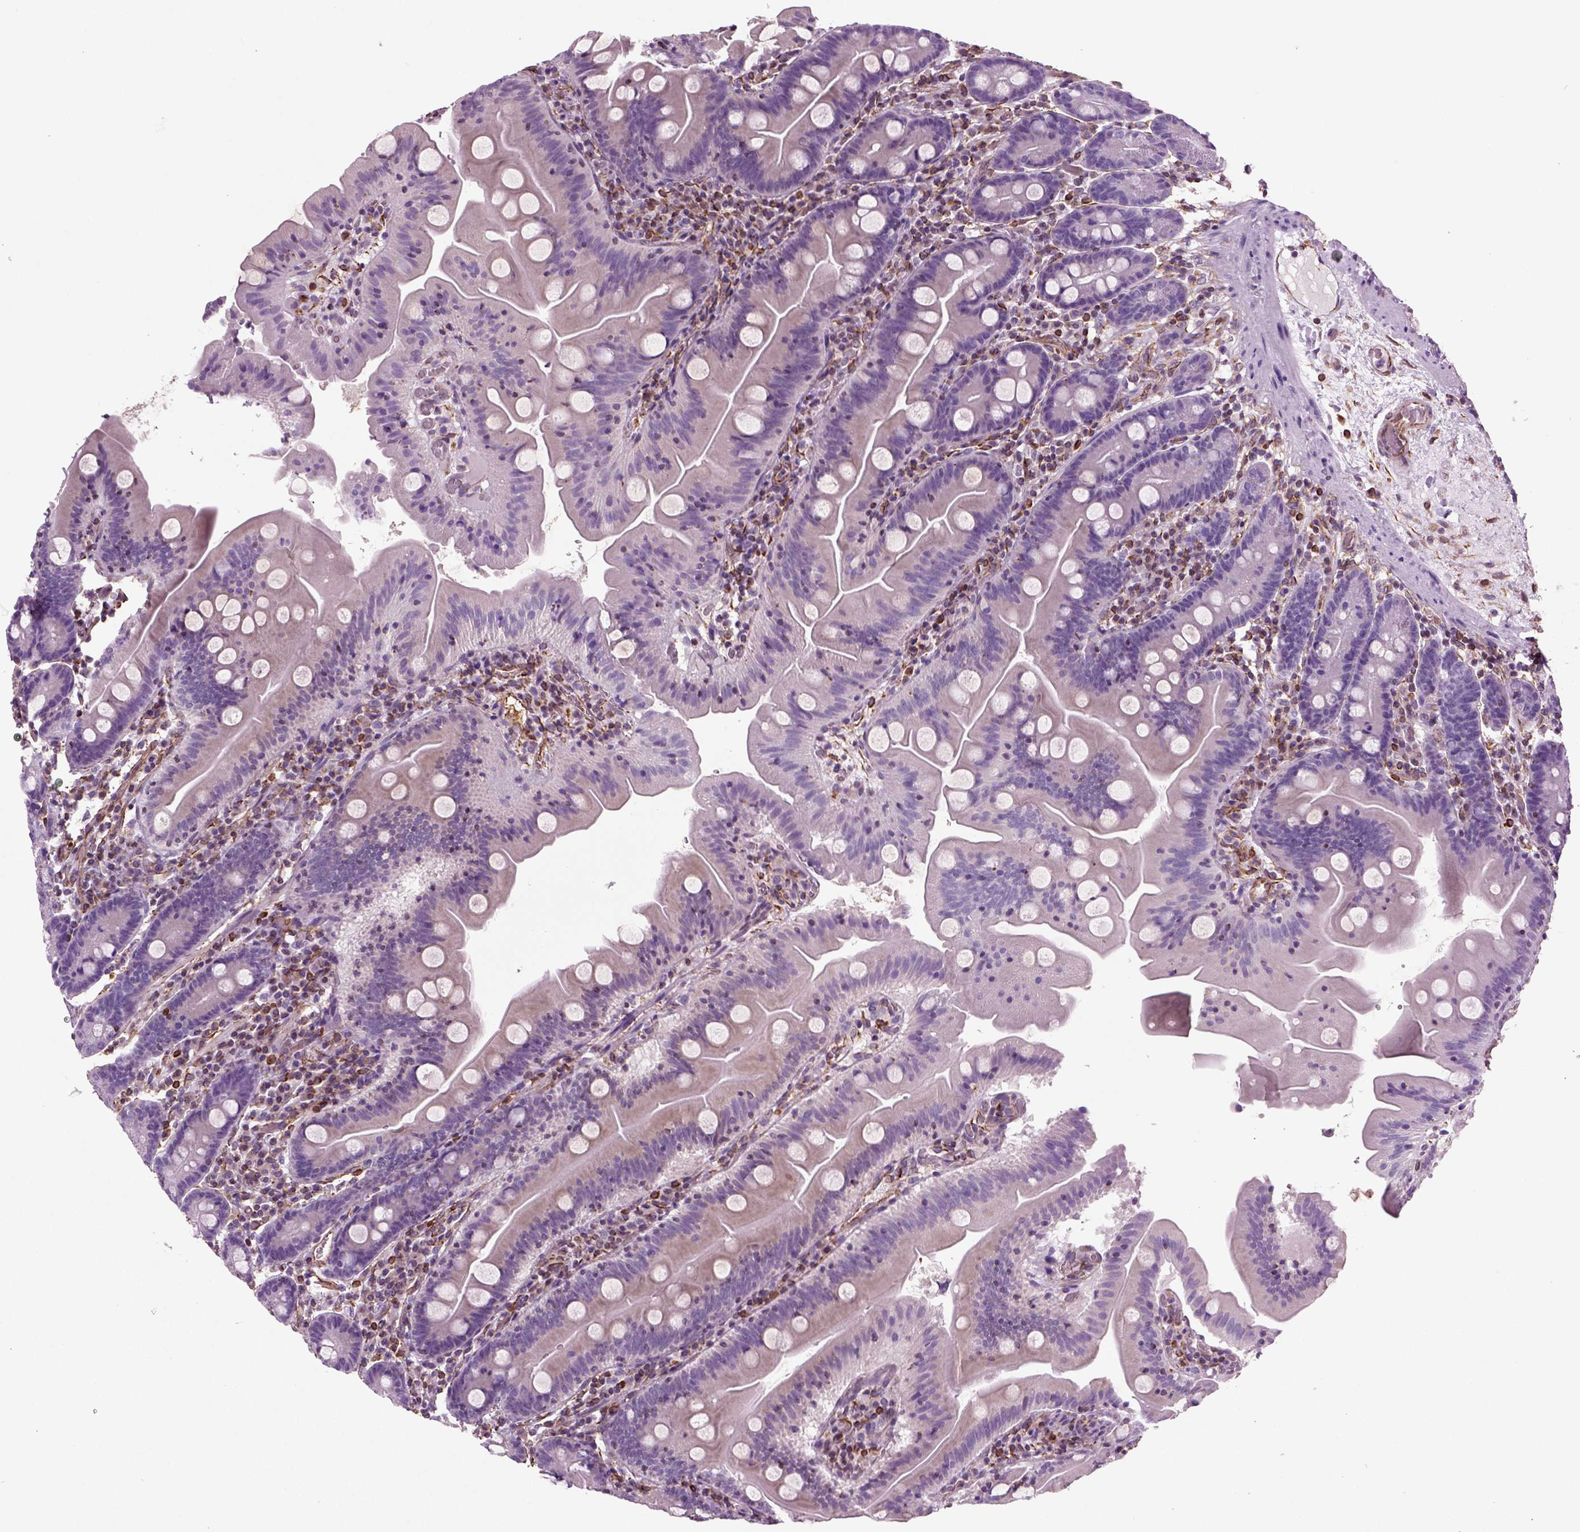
{"staining": {"intensity": "negative", "quantity": "none", "location": "none"}, "tissue": "small intestine", "cell_type": "Glandular cells", "image_type": "normal", "snomed": [{"axis": "morphology", "description": "Normal tissue, NOS"}, {"axis": "topography", "description": "Small intestine"}], "caption": "IHC histopathology image of normal small intestine: human small intestine stained with DAB (3,3'-diaminobenzidine) displays no significant protein expression in glandular cells. (Immunohistochemistry, brightfield microscopy, high magnification).", "gene": "ACER3", "patient": {"sex": "male", "age": 37}}